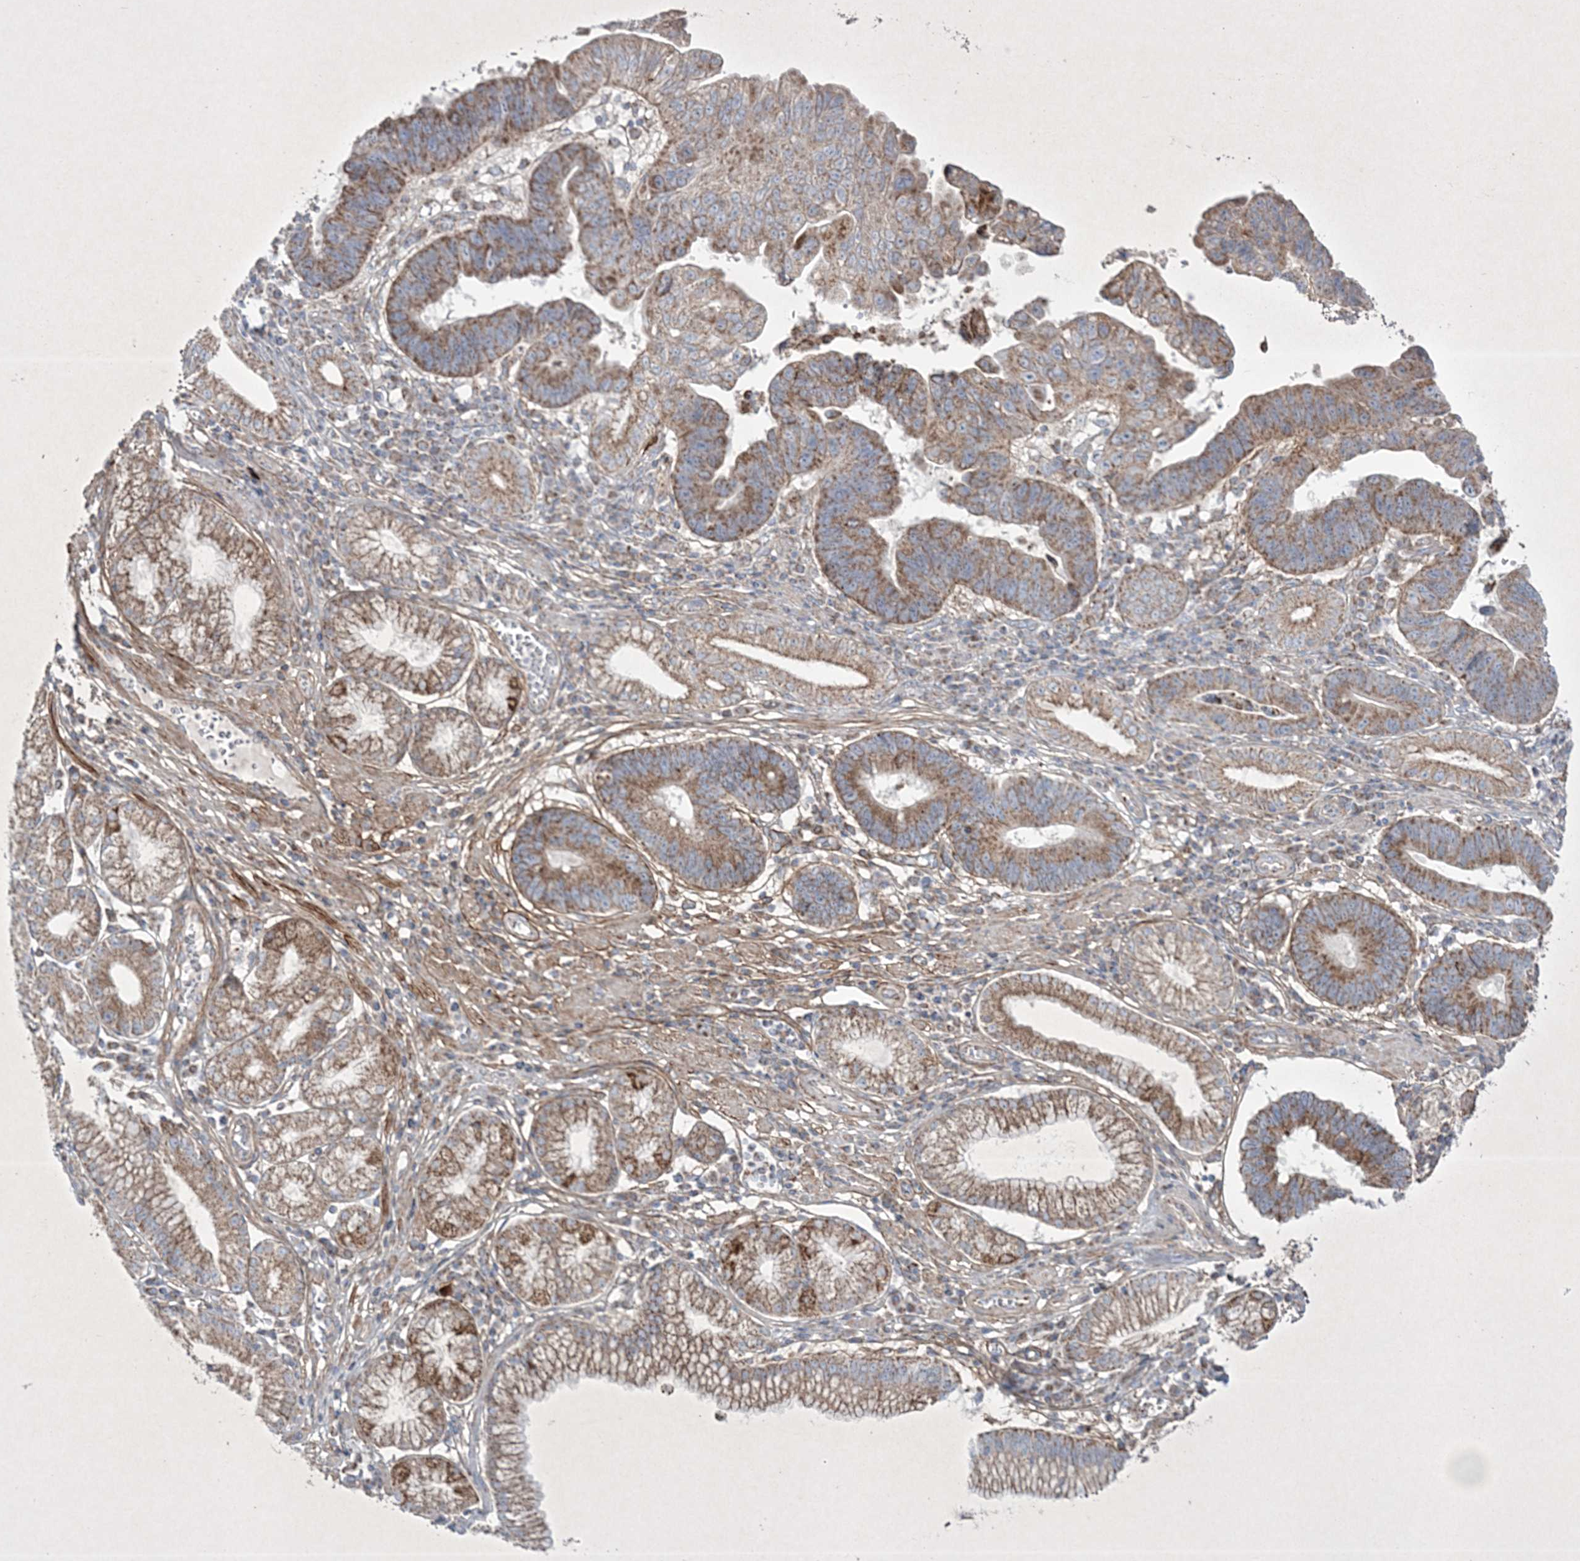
{"staining": {"intensity": "moderate", "quantity": ">75%", "location": "cytoplasmic/membranous"}, "tissue": "stomach cancer", "cell_type": "Tumor cells", "image_type": "cancer", "snomed": [{"axis": "morphology", "description": "Adenocarcinoma, NOS"}, {"axis": "topography", "description": "Stomach"}], "caption": "Moderate cytoplasmic/membranous protein expression is present in about >75% of tumor cells in stomach cancer (adenocarcinoma).", "gene": "RICTOR", "patient": {"sex": "male", "age": 59}}